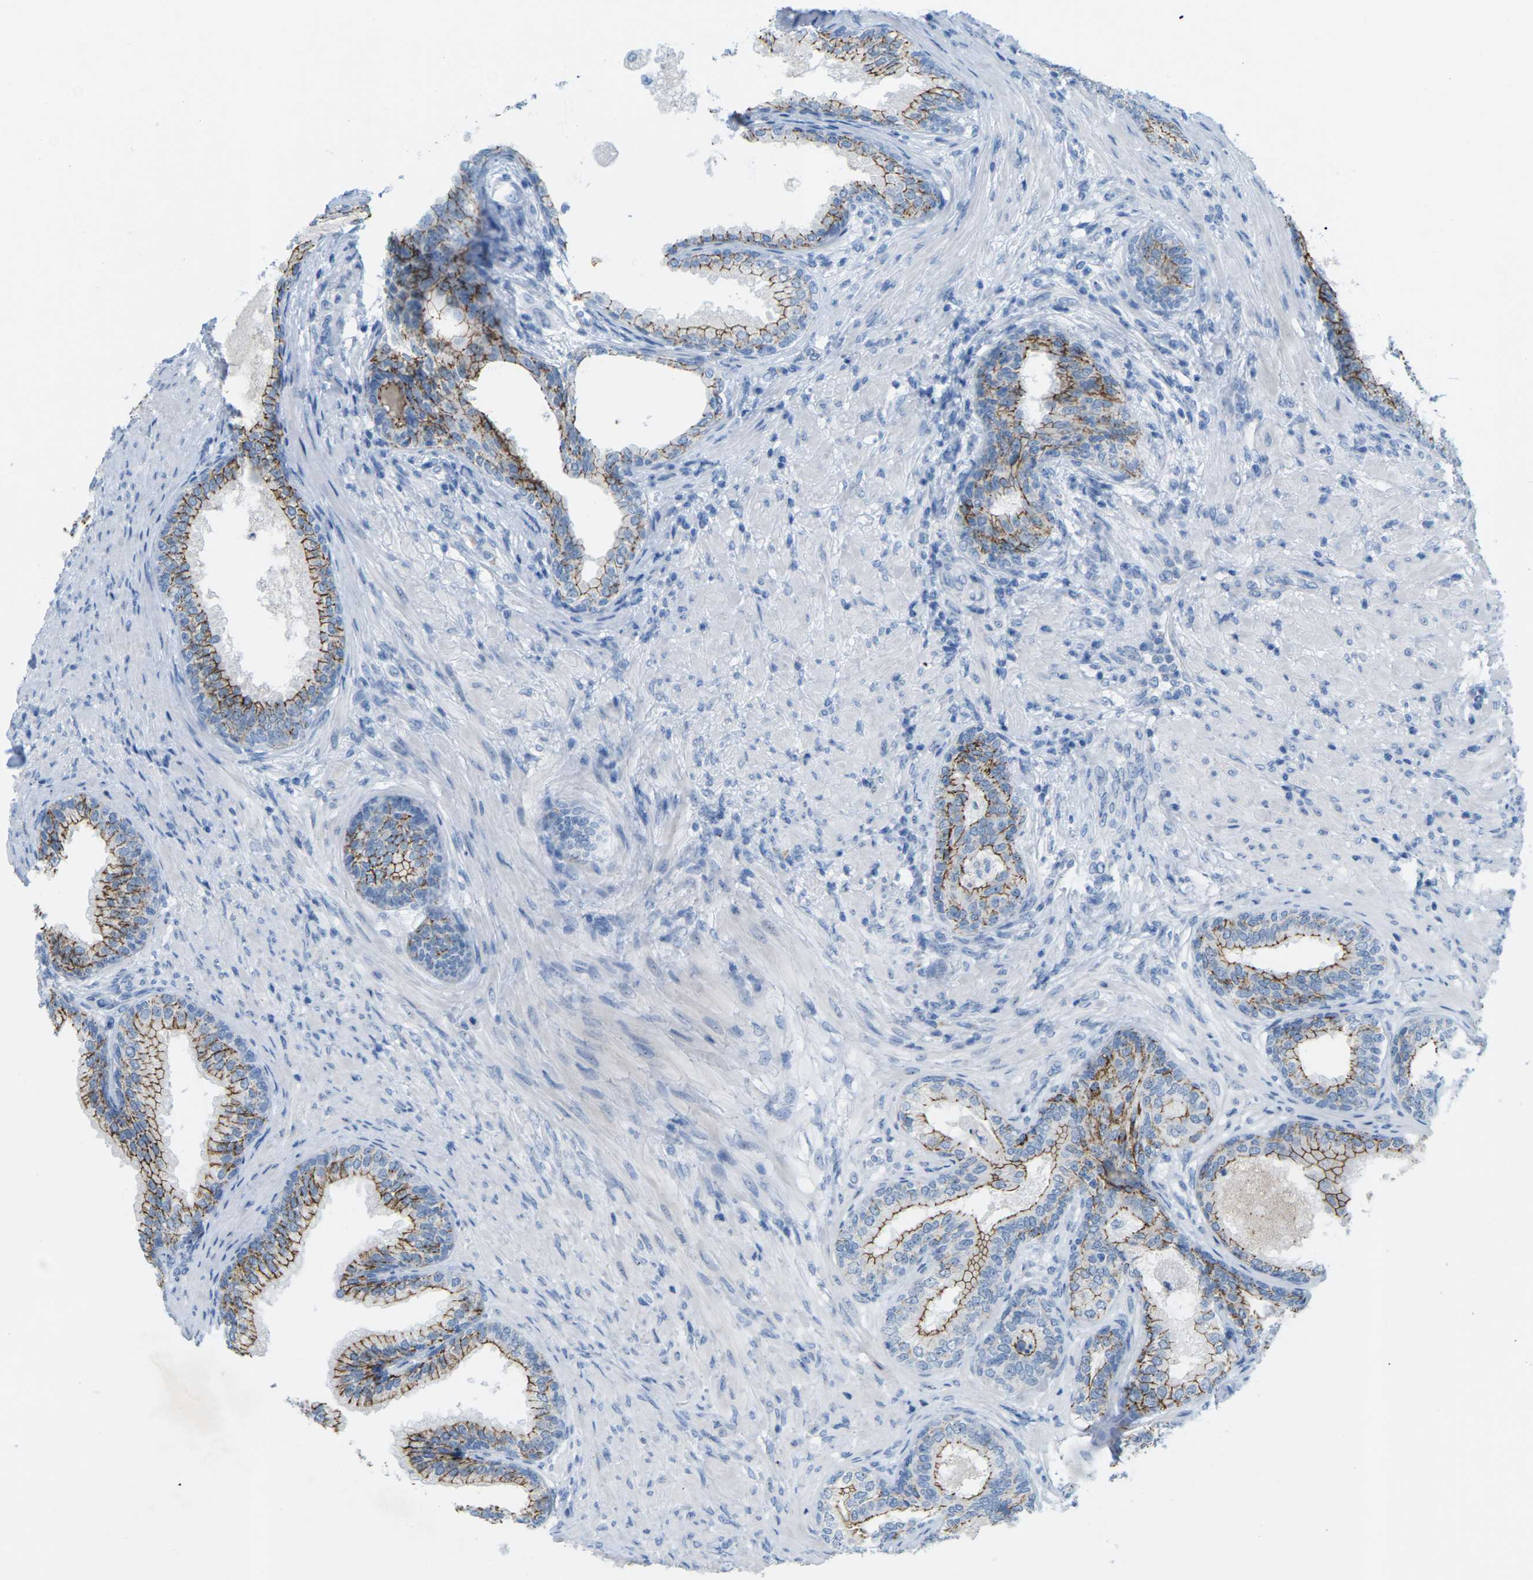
{"staining": {"intensity": "strong", "quantity": ">75%", "location": "cytoplasmic/membranous"}, "tissue": "prostate", "cell_type": "Glandular cells", "image_type": "normal", "snomed": [{"axis": "morphology", "description": "Normal tissue, NOS"}, {"axis": "topography", "description": "Prostate"}], "caption": "A photomicrograph of human prostate stained for a protein exhibits strong cytoplasmic/membranous brown staining in glandular cells. The staining was performed using DAB (3,3'-diaminobenzidine), with brown indicating positive protein expression. Nuclei are stained blue with hematoxylin.", "gene": "CLDN3", "patient": {"sex": "male", "age": 76}}